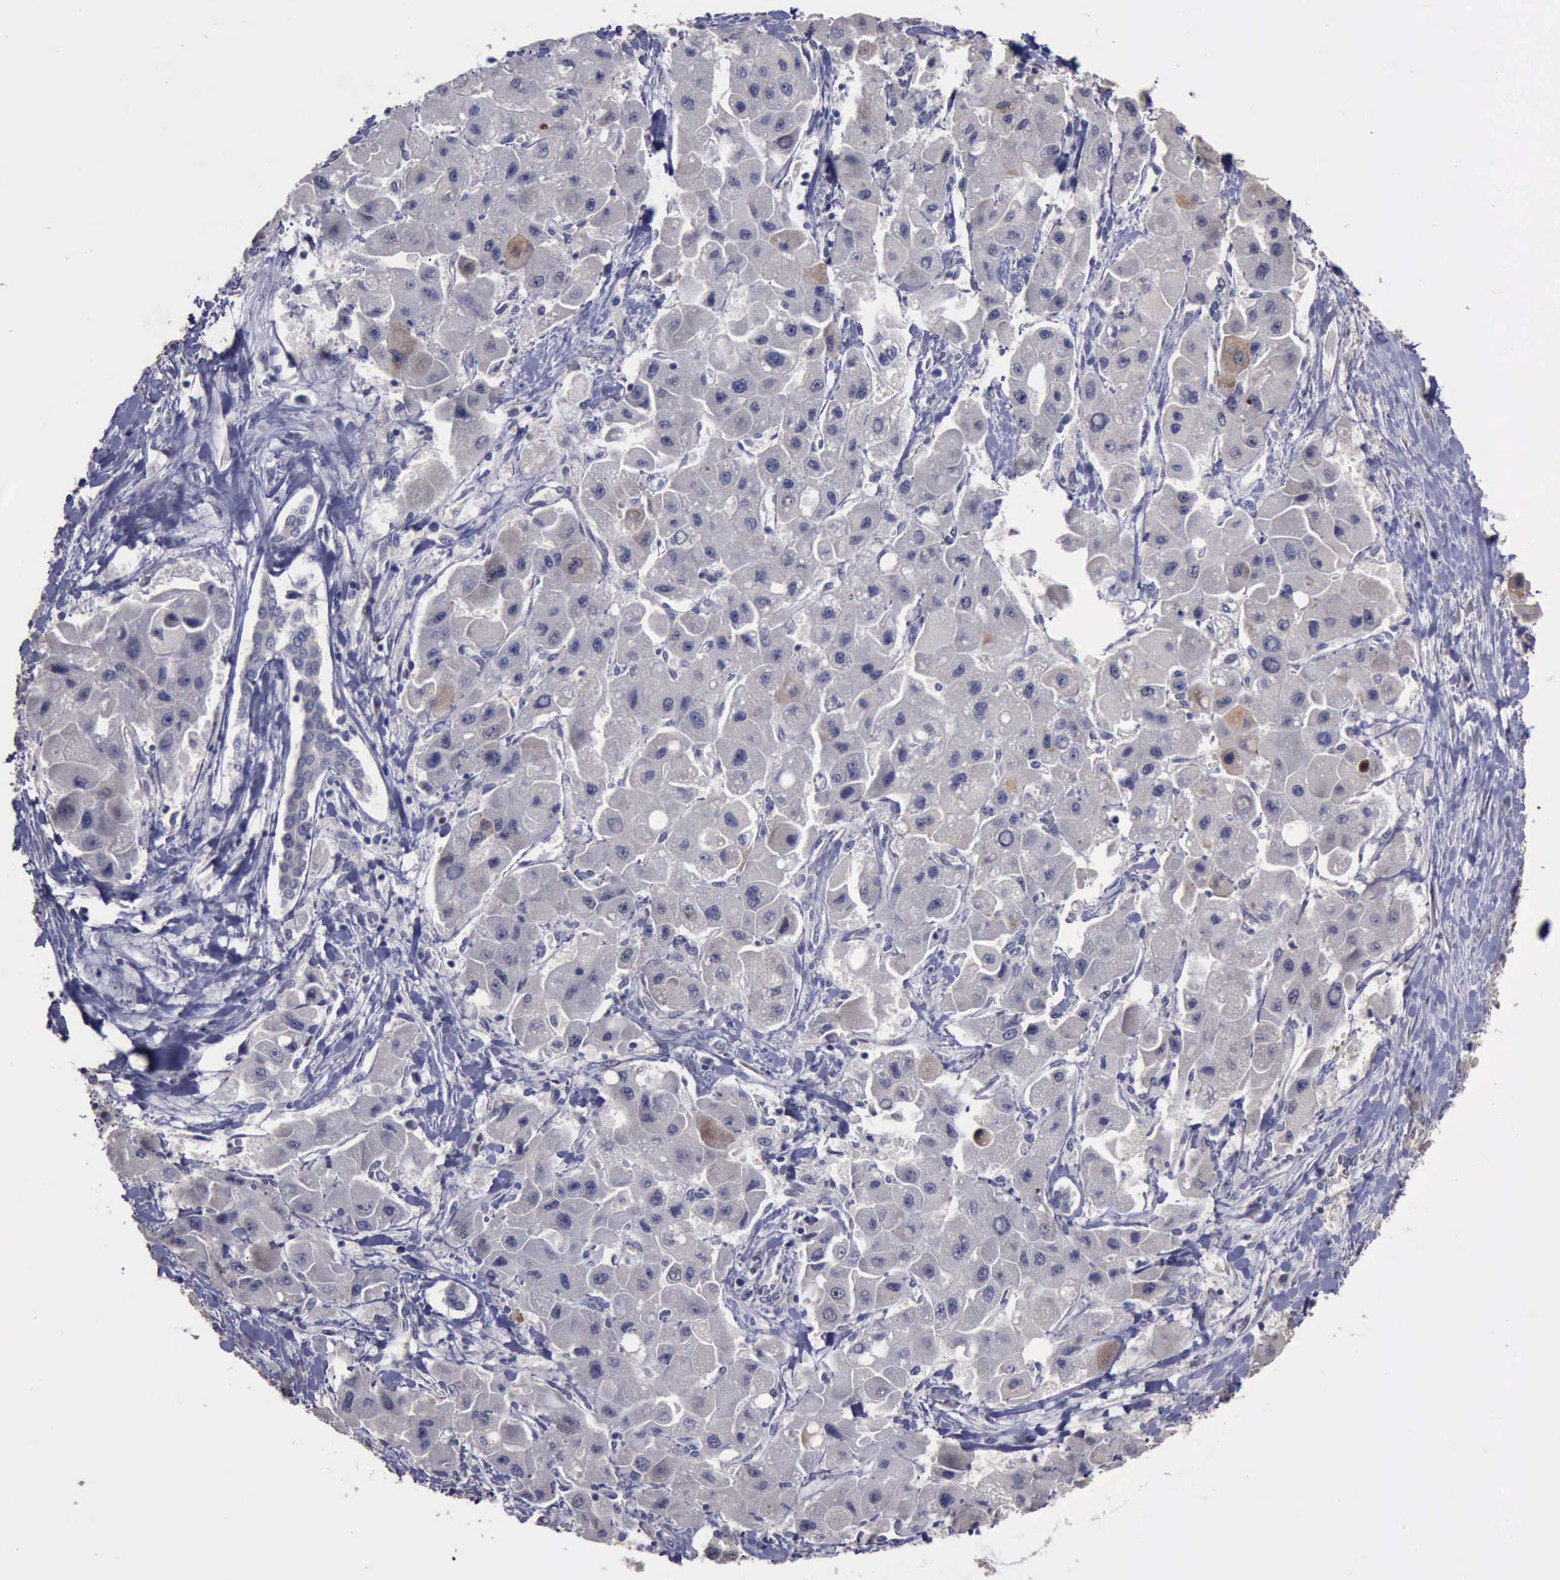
{"staining": {"intensity": "negative", "quantity": "none", "location": "none"}, "tissue": "liver cancer", "cell_type": "Tumor cells", "image_type": "cancer", "snomed": [{"axis": "morphology", "description": "Carcinoma, Hepatocellular, NOS"}, {"axis": "topography", "description": "Liver"}], "caption": "Protein analysis of liver cancer (hepatocellular carcinoma) exhibits no significant staining in tumor cells. The staining is performed using DAB (3,3'-diaminobenzidine) brown chromogen with nuclei counter-stained in using hematoxylin.", "gene": "CRKL", "patient": {"sex": "male", "age": 24}}